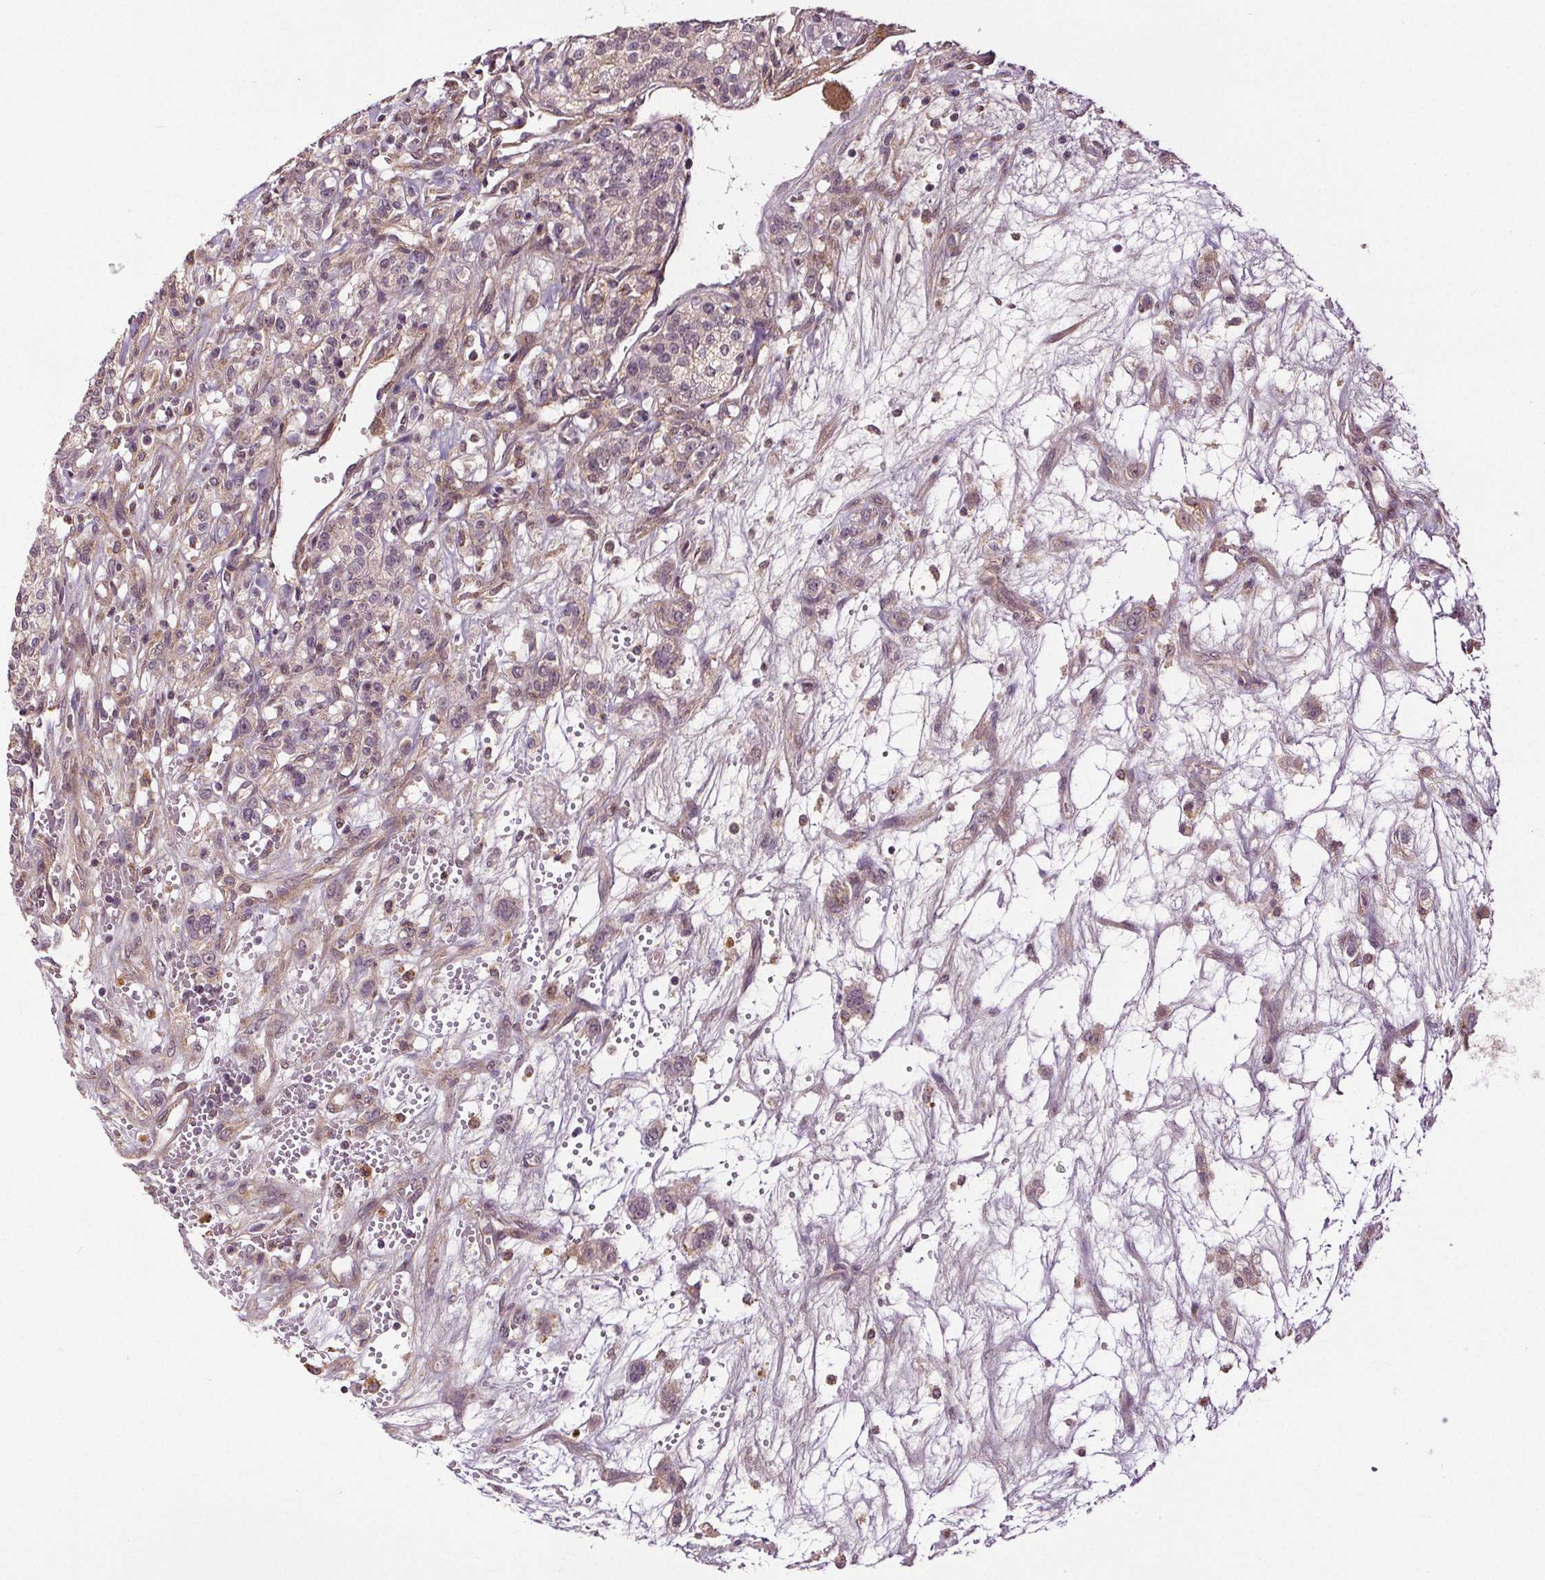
{"staining": {"intensity": "negative", "quantity": "none", "location": "none"}, "tissue": "renal cancer", "cell_type": "Tumor cells", "image_type": "cancer", "snomed": [{"axis": "morphology", "description": "Adenocarcinoma, NOS"}, {"axis": "topography", "description": "Kidney"}], "caption": "Tumor cells are negative for brown protein staining in renal cancer. (DAB IHC, high magnification).", "gene": "EPHB3", "patient": {"sex": "female", "age": 63}}